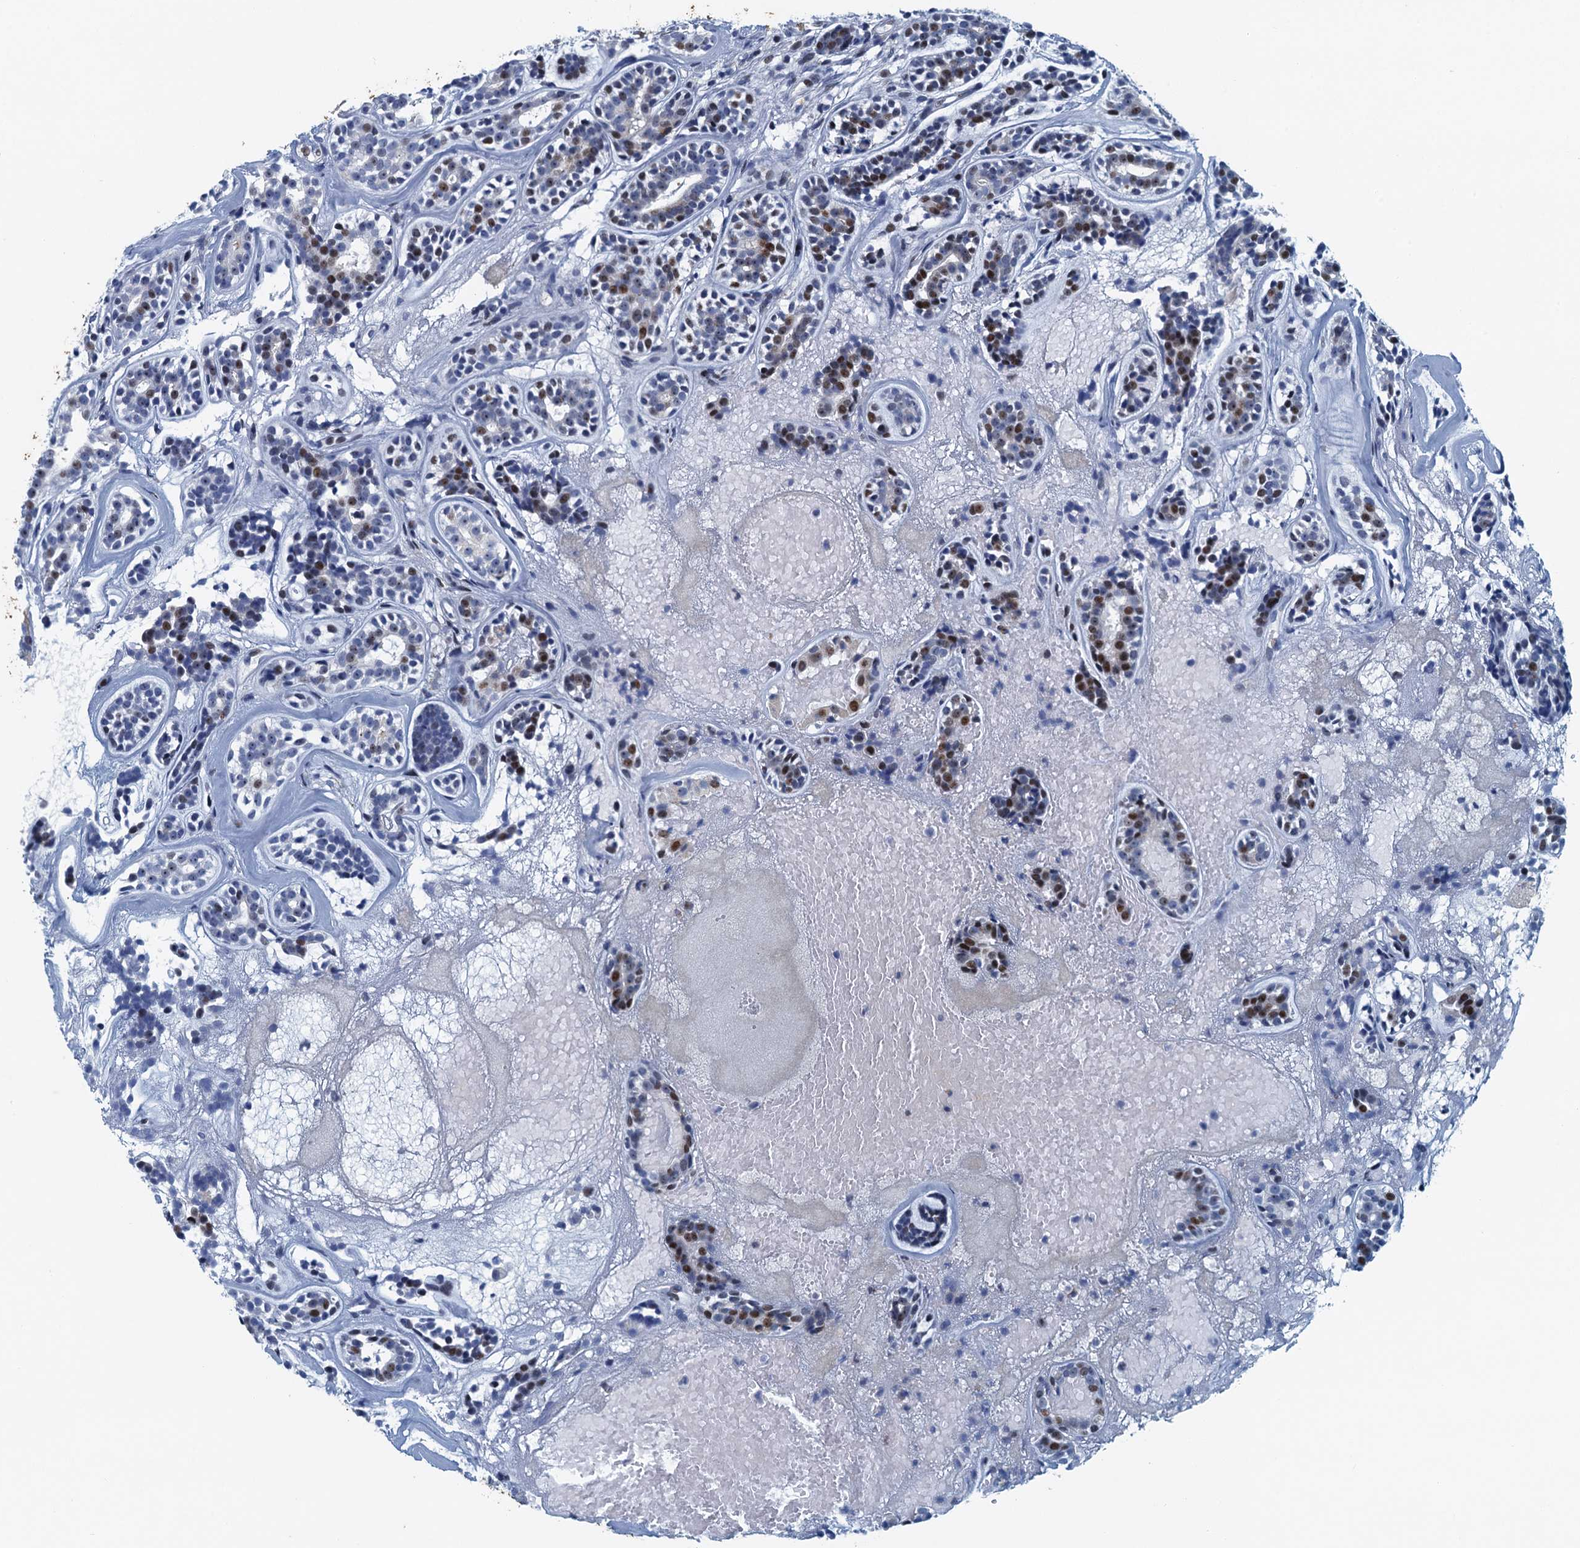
{"staining": {"intensity": "moderate", "quantity": "25%-75%", "location": "nuclear"}, "tissue": "head and neck cancer", "cell_type": "Tumor cells", "image_type": "cancer", "snomed": [{"axis": "morphology", "description": "Adenocarcinoma, NOS"}, {"axis": "topography", "description": "Subcutis"}, {"axis": "topography", "description": "Head-Neck"}], "caption": "Immunohistochemistry (IHC) (DAB) staining of human head and neck cancer reveals moderate nuclear protein staining in about 25%-75% of tumor cells. The staining was performed using DAB, with brown indicating positive protein expression. Nuclei are stained blue with hematoxylin.", "gene": "ANKRD13D", "patient": {"sex": "female", "age": 73}}